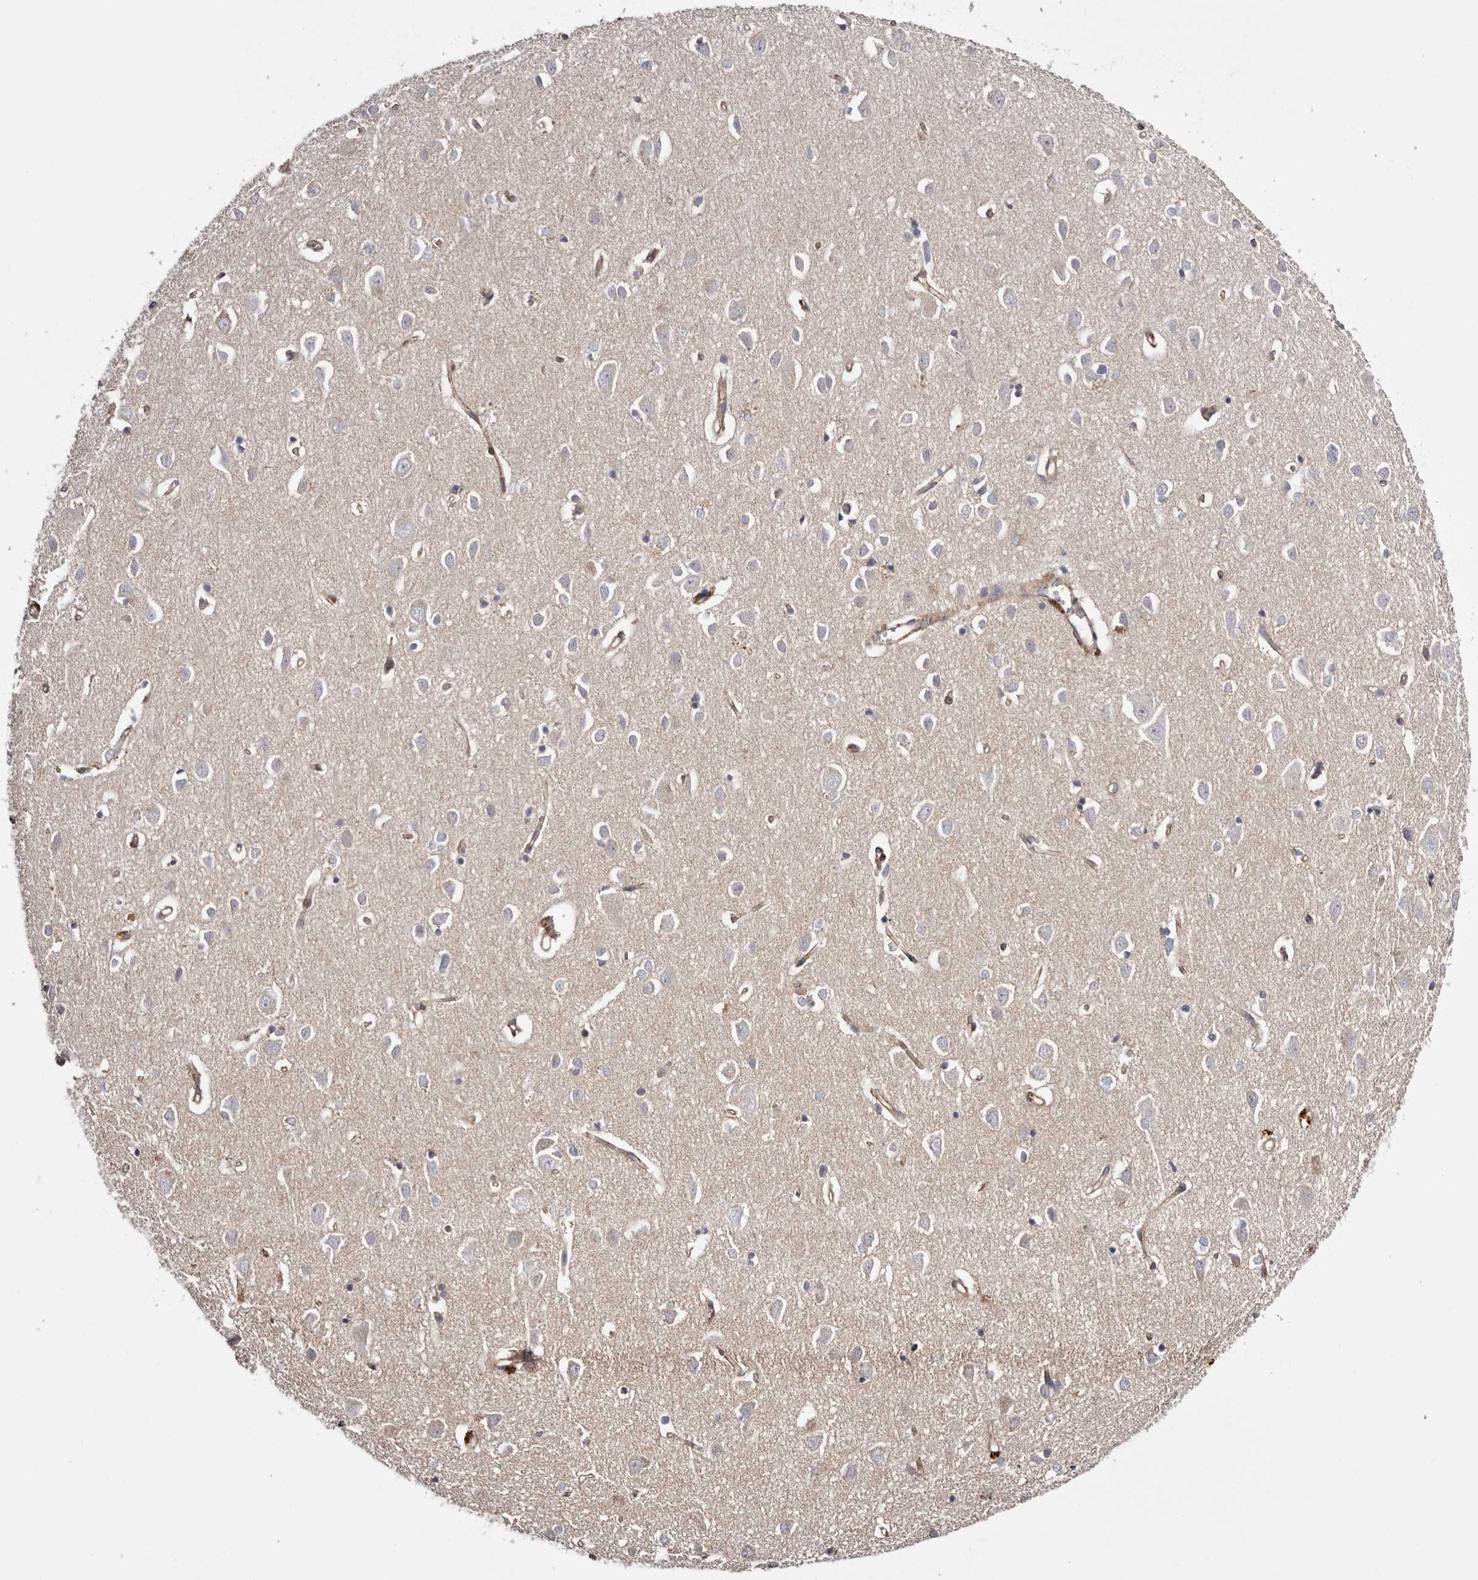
{"staining": {"intensity": "moderate", "quantity": "25%-75%", "location": "cytoplasmic/membranous"}, "tissue": "cerebral cortex", "cell_type": "Endothelial cells", "image_type": "normal", "snomed": [{"axis": "morphology", "description": "Normal tissue, NOS"}, {"axis": "topography", "description": "Cerebral cortex"}], "caption": "Immunohistochemistry (IHC) (DAB) staining of unremarkable cerebral cortex shows moderate cytoplasmic/membranous protein positivity in about 25%-75% of endothelial cells.", "gene": "DMRT2", "patient": {"sex": "female", "age": 64}}